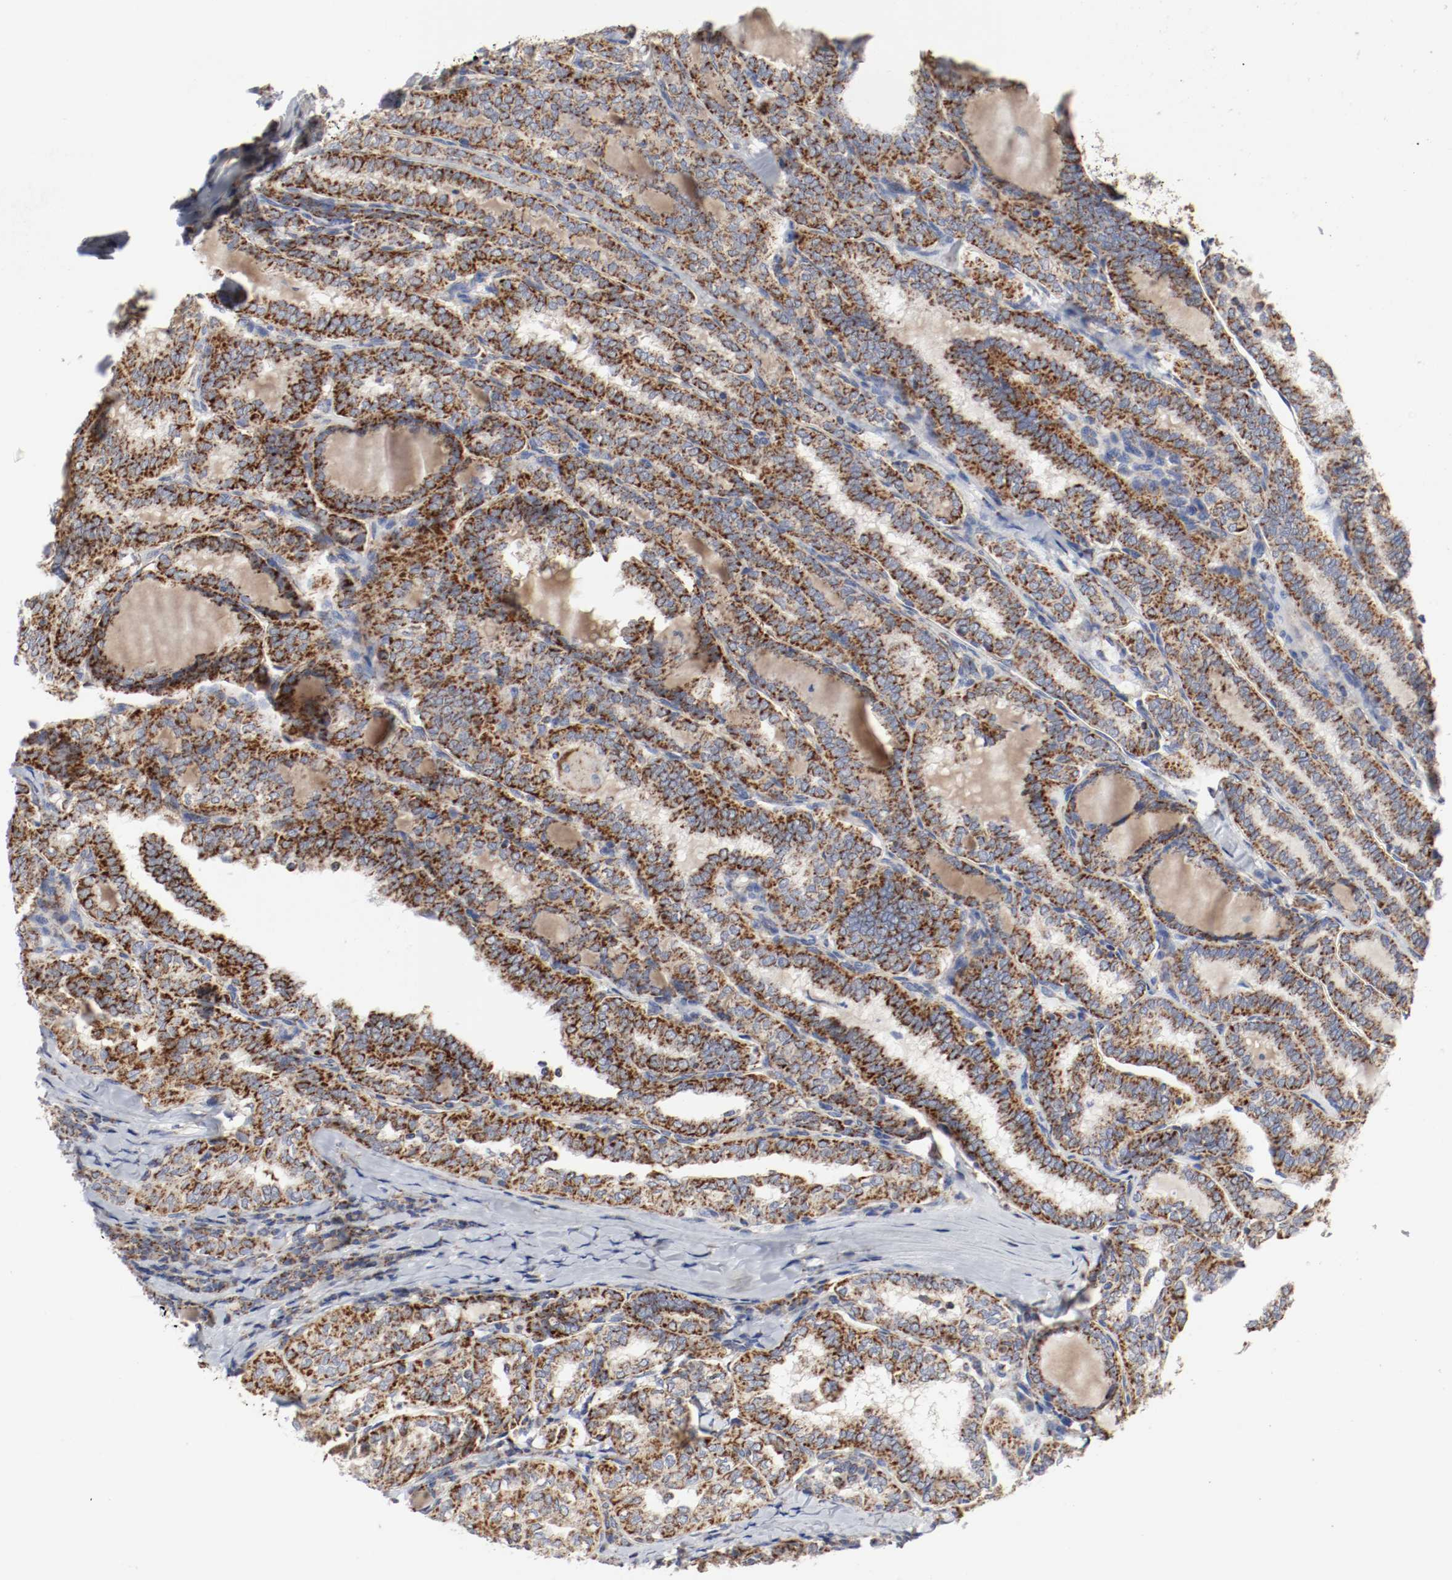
{"staining": {"intensity": "strong", "quantity": ">75%", "location": "cytoplasmic/membranous"}, "tissue": "thyroid cancer", "cell_type": "Tumor cells", "image_type": "cancer", "snomed": [{"axis": "morphology", "description": "Papillary adenocarcinoma, NOS"}, {"axis": "topography", "description": "Thyroid gland"}], "caption": "Immunohistochemistry staining of thyroid papillary adenocarcinoma, which exhibits high levels of strong cytoplasmic/membranous positivity in approximately >75% of tumor cells indicating strong cytoplasmic/membranous protein staining. The staining was performed using DAB (3,3'-diaminobenzidine) (brown) for protein detection and nuclei were counterstained in hematoxylin (blue).", "gene": "AFG3L2", "patient": {"sex": "female", "age": 30}}